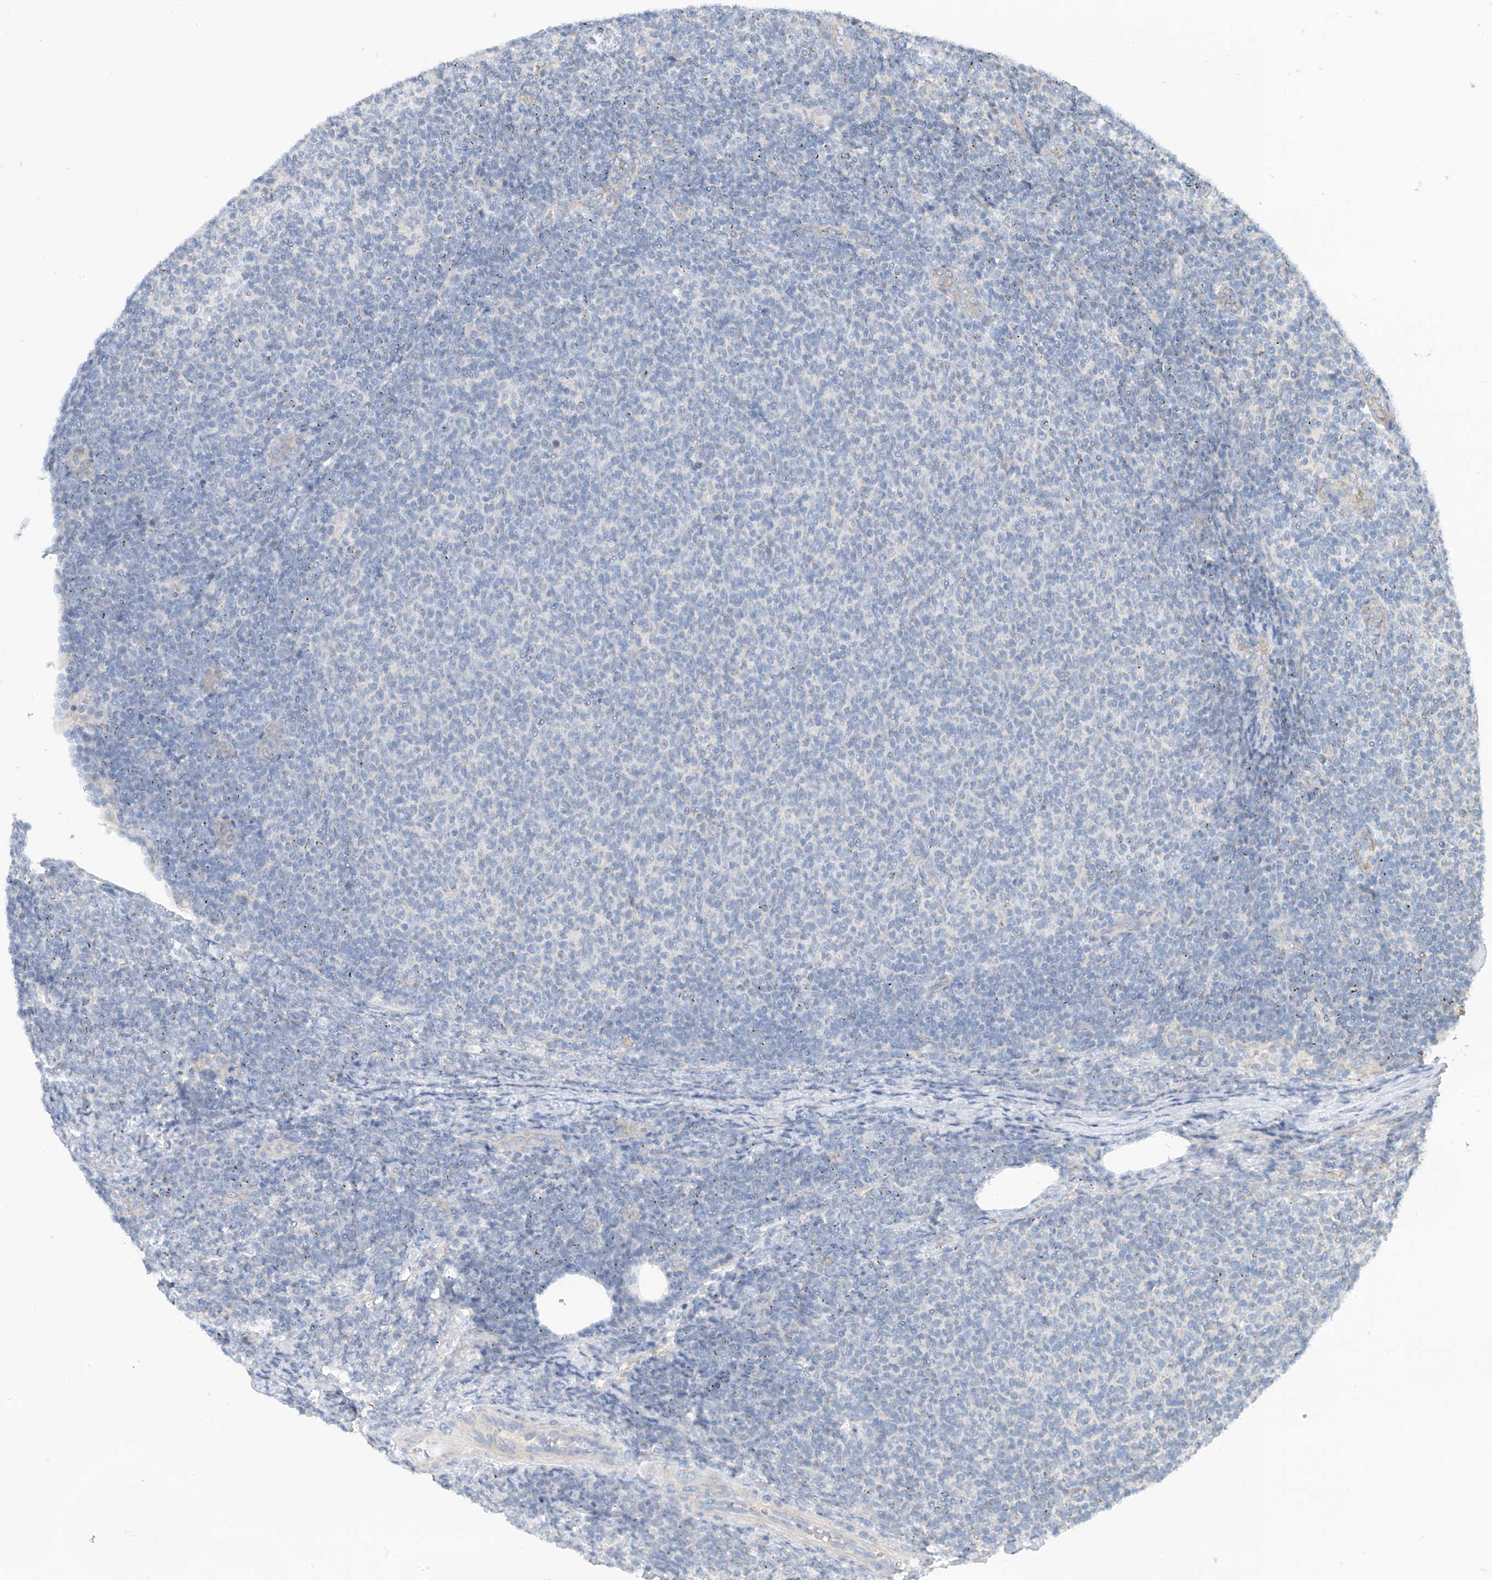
{"staining": {"intensity": "negative", "quantity": "none", "location": "none"}, "tissue": "lymphoma", "cell_type": "Tumor cells", "image_type": "cancer", "snomed": [{"axis": "morphology", "description": "Malignant lymphoma, non-Hodgkin's type, Low grade"}, {"axis": "topography", "description": "Lymph node"}], "caption": "Lymphoma was stained to show a protein in brown. There is no significant positivity in tumor cells. (DAB (3,3'-diaminobenzidine) IHC, high magnification).", "gene": "SCGB1D2", "patient": {"sex": "male", "age": 66}}